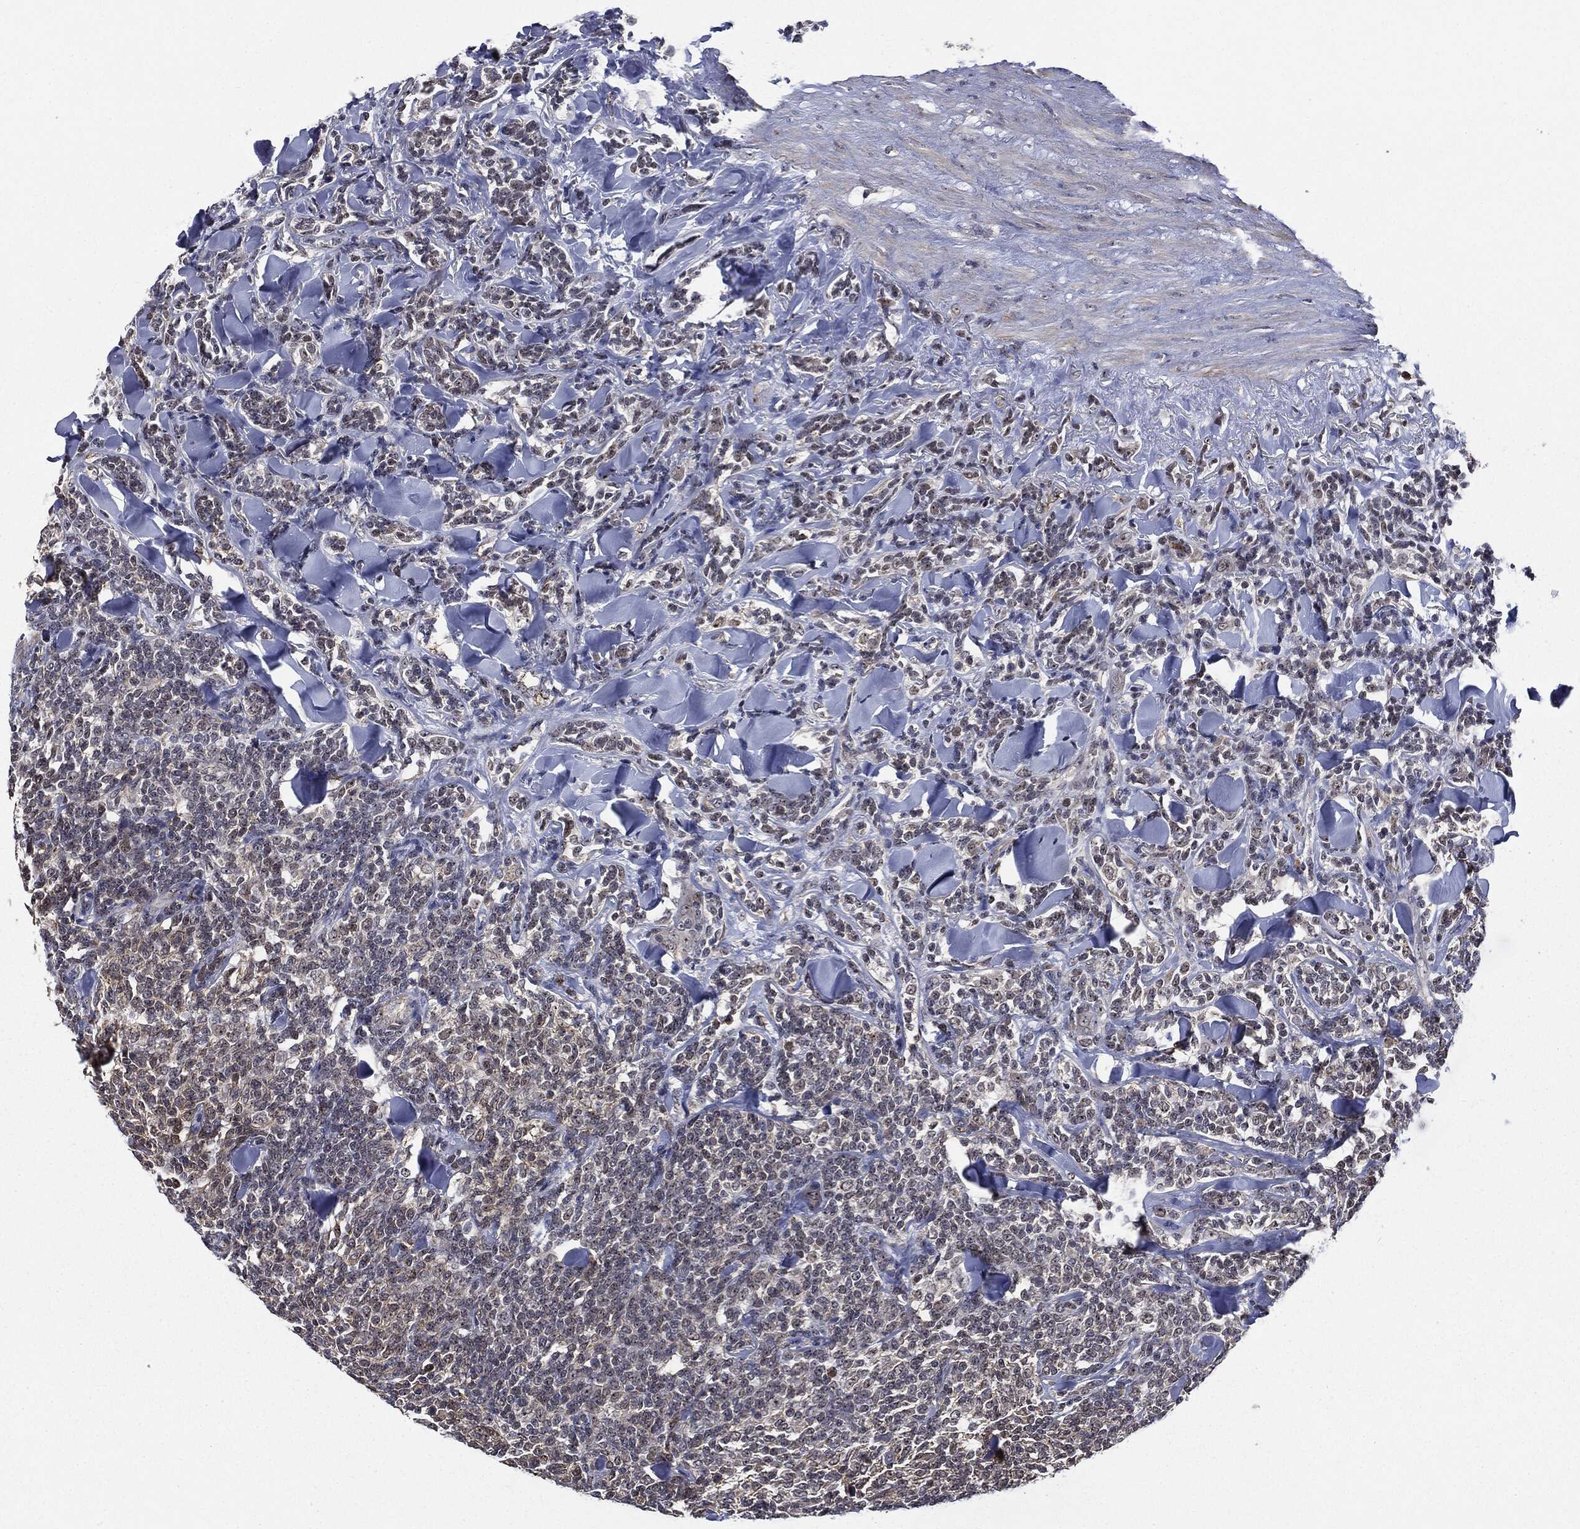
{"staining": {"intensity": "negative", "quantity": "none", "location": "none"}, "tissue": "lymphoma", "cell_type": "Tumor cells", "image_type": "cancer", "snomed": [{"axis": "morphology", "description": "Malignant lymphoma, non-Hodgkin's type, Low grade"}, {"axis": "topography", "description": "Lymph node"}], "caption": "Immunohistochemistry photomicrograph of human malignant lymphoma, non-Hodgkin's type (low-grade) stained for a protein (brown), which exhibits no expression in tumor cells.", "gene": "TRMT1L", "patient": {"sex": "female", "age": 56}}